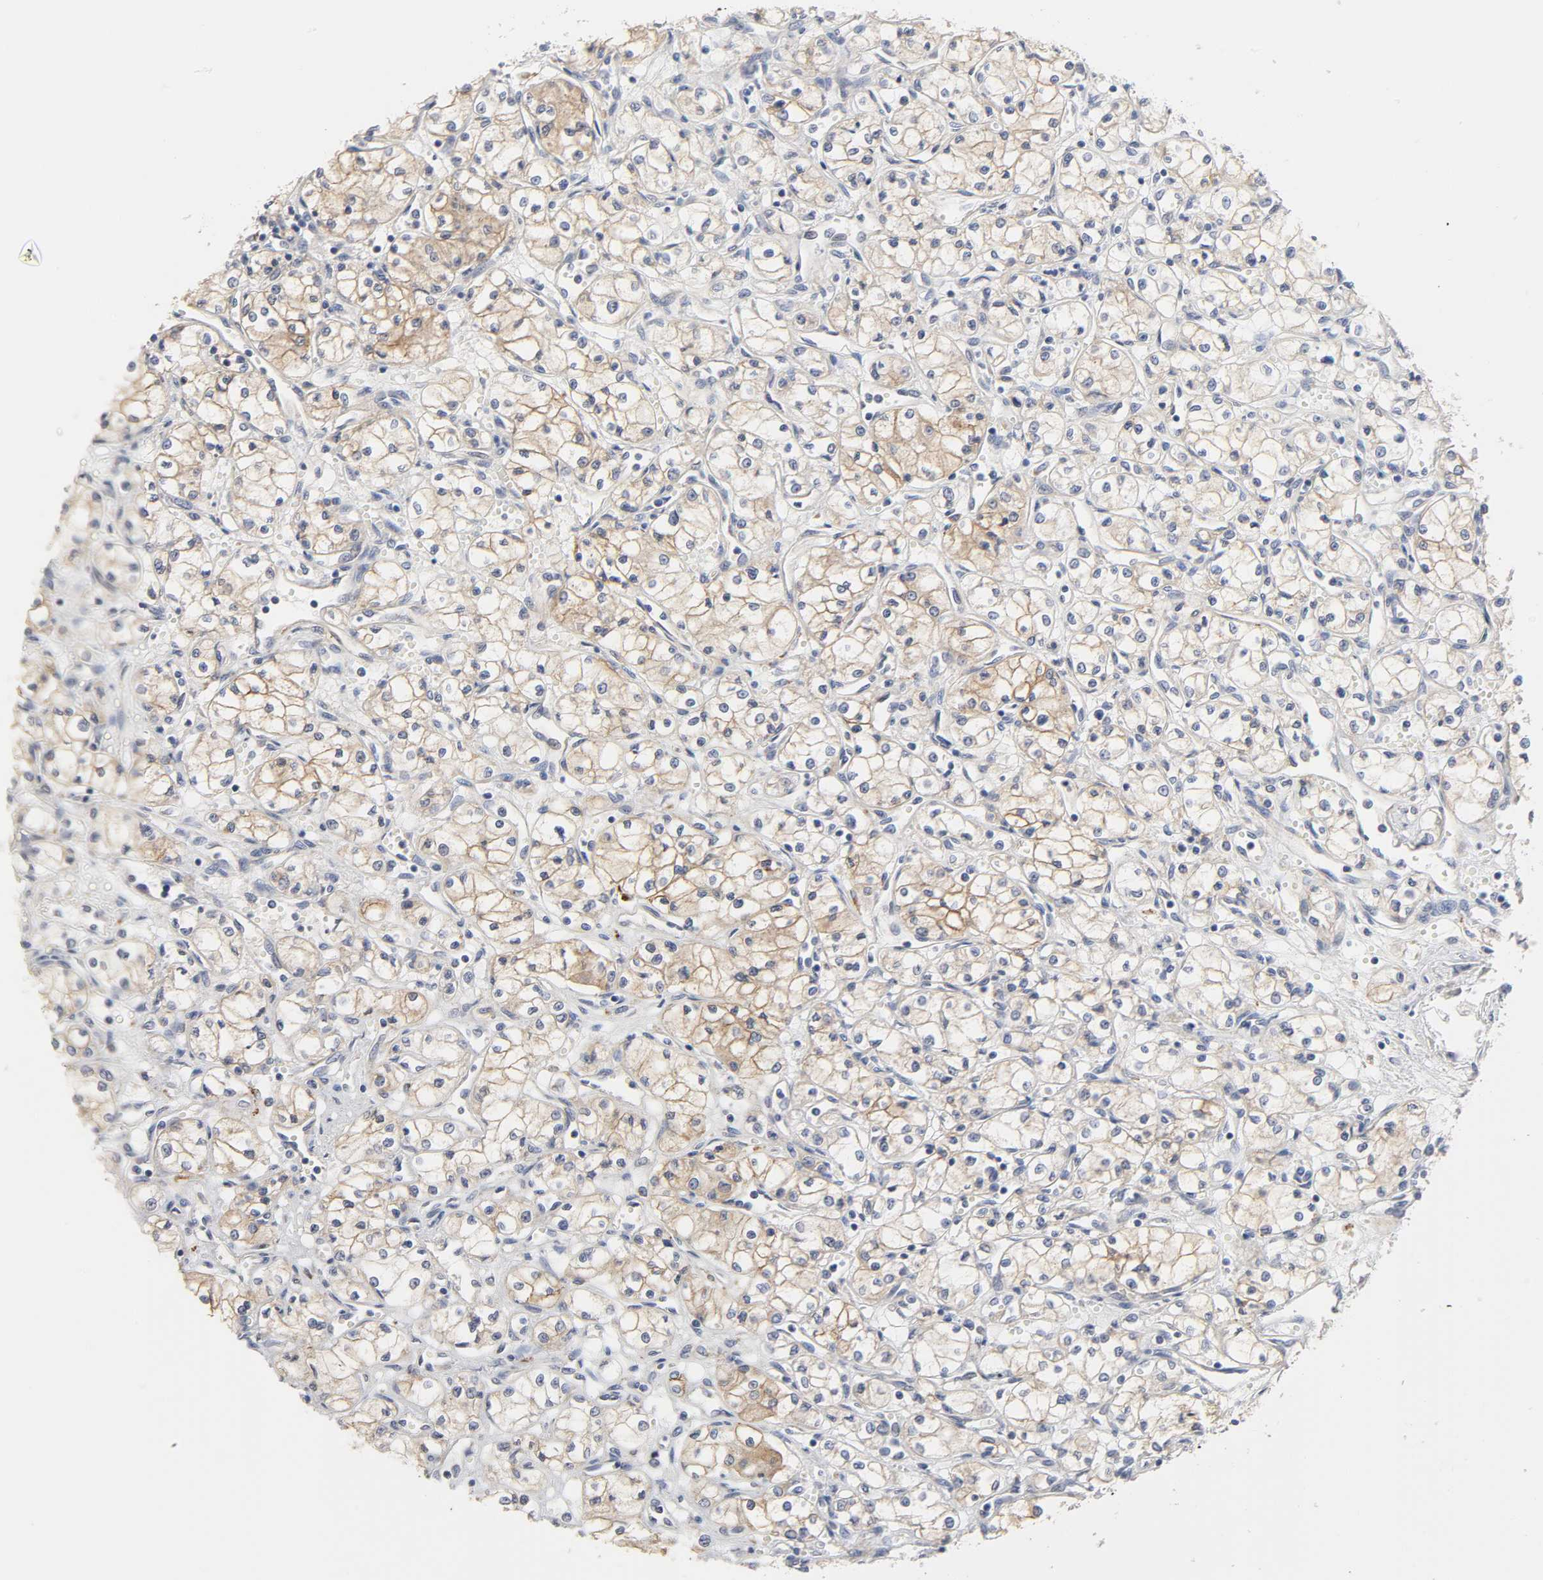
{"staining": {"intensity": "weak", "quantity": ">75%", "location": "cytoplasmic/membranous"}, "tissue": "renal cancer", "cell_type": "Tumor cells", "image_type": "cancer", "snomed": [{"axis": "morphology", "description": "Normal tissue, NOS"}, {"axis": "morphology", "description": "Adenocarcinoma, NOS"}, {"axis": "topography", "description": "Kidney"}], "caption": "Weak cytoplasmic/membranous staining for a protein is identified in approximately >75% of tumor cells of renal adenocarcinoma using immunohistochemistry (IHC).", "gene": "C17orf75", "patient": {"sex": "male", "age": 59}}